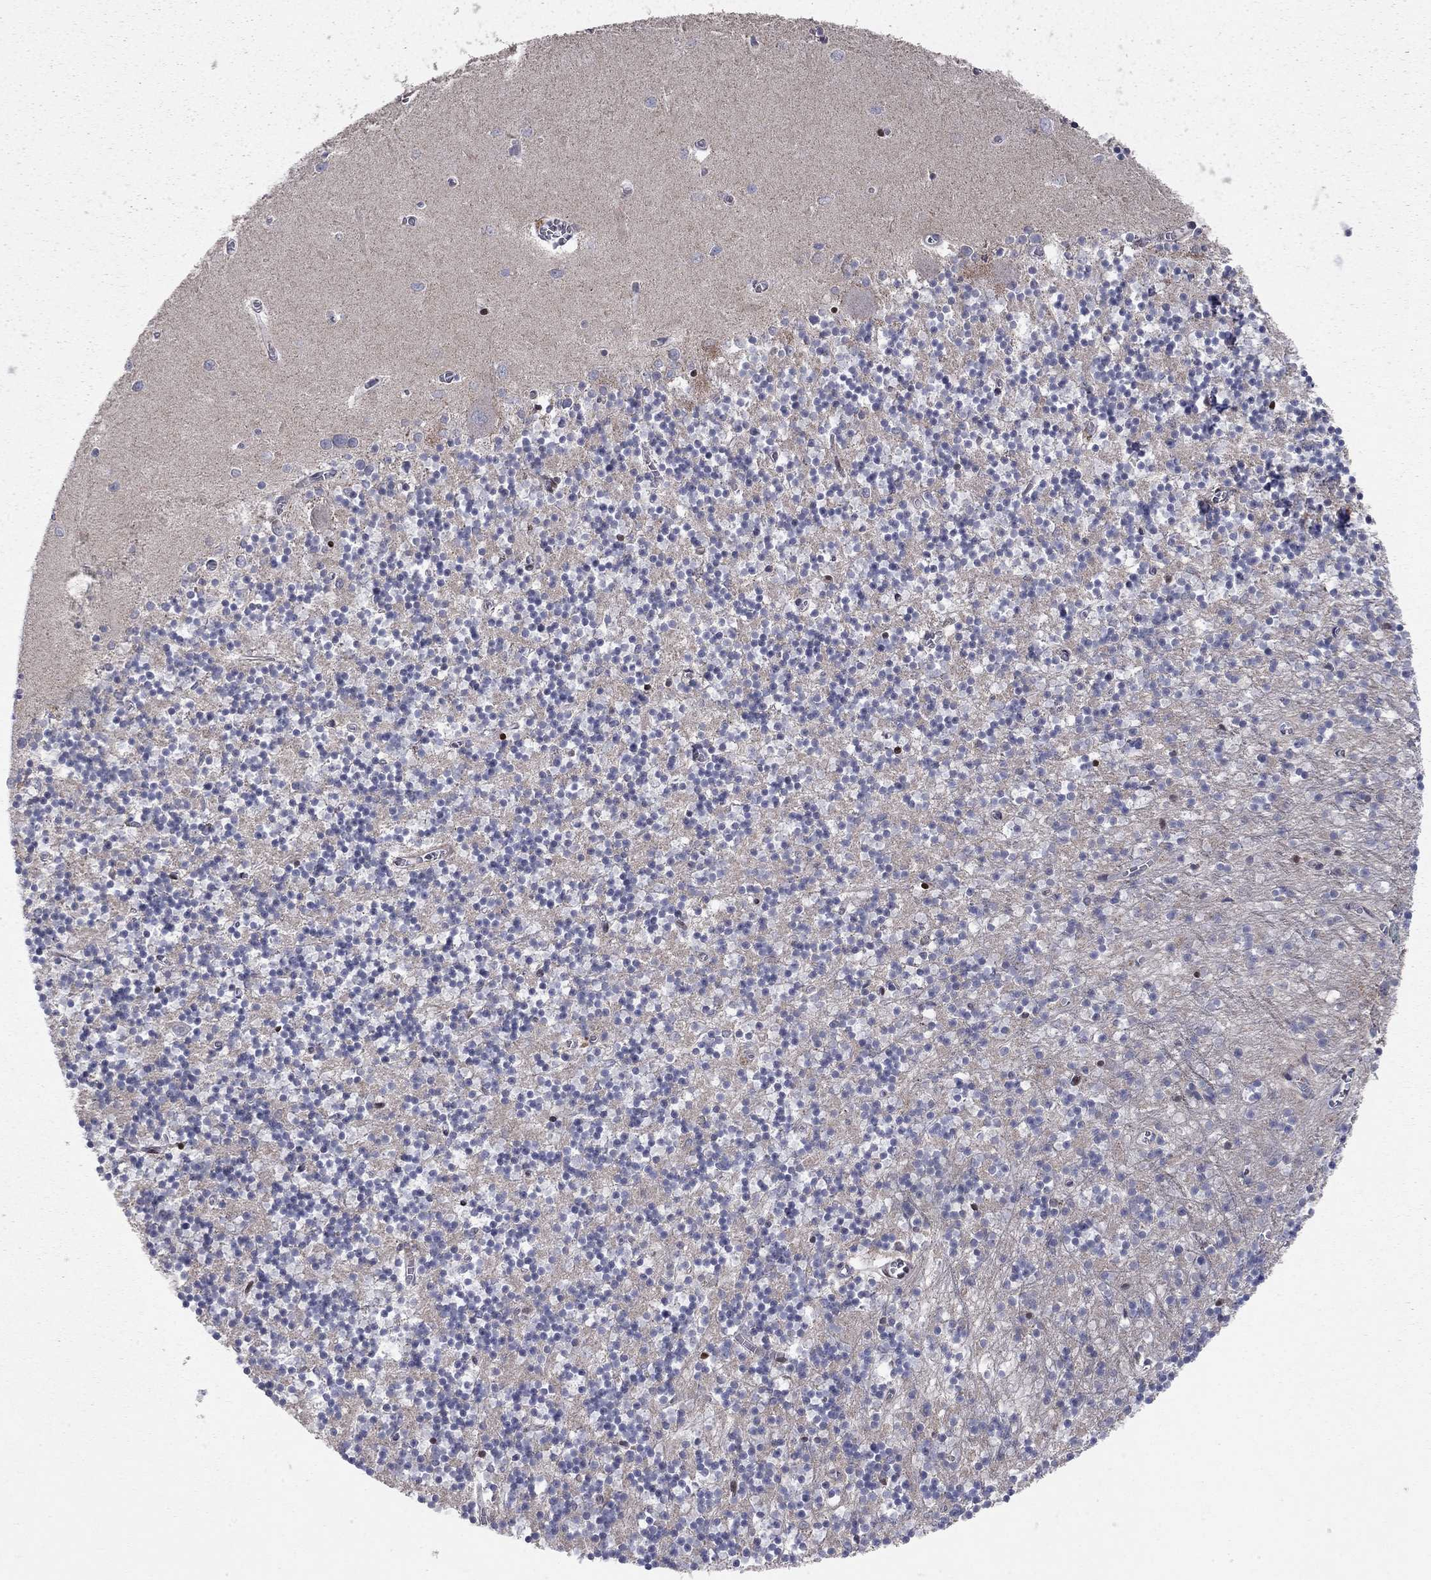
{"staining": {"intensity": "moderate", "quantity": "25%-75%", "location": "cytoplasmic/membranous"}, "tissue": "cerebellum", "cell_type": "Cells in granular layer", "image_type": "normal", "snomed": [{"axis": "morphology", "description": "Normal tissue, NOS"}, {"axis": "topography", "description": "Cerebellum"}], "caption": "This is an image of immunohistochemistry (IHC) staining of normal cerebellum, which shows moderate positivity in the cytoplasmic/membranous of cells in granular layer.", "gene": "ERN2", "patient": {"sex": "female", "age": 64}}